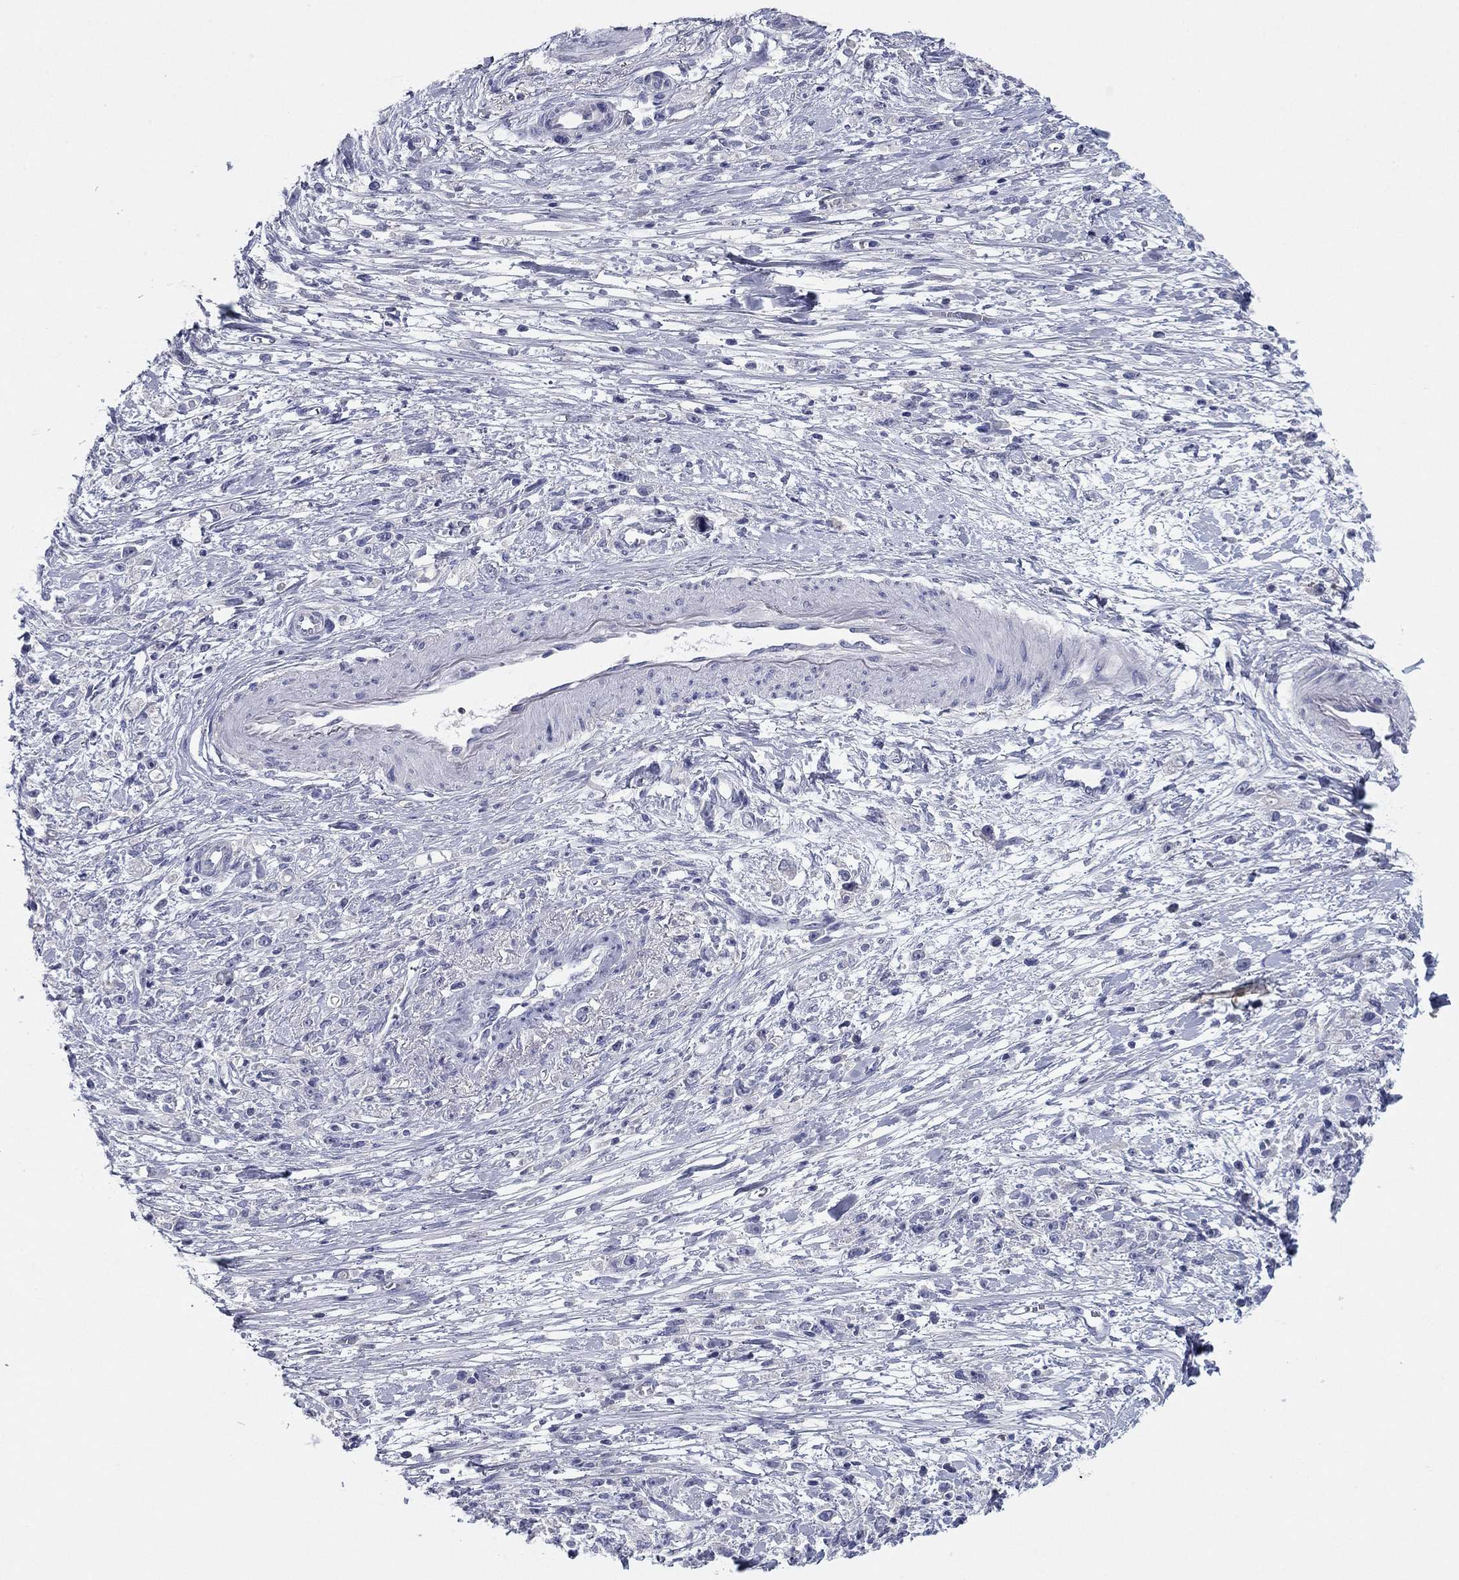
{"staining": {"intensity": "negative", "quantity": "none", "location": "none"}, "tissue": "stomach cancer", "cell_type": "Tumor cells", "image_type": "cancer", "snomed": [{"axis": "morphology", "description": "Adenocarcinoma, NOS"}, {"axis": "topography", "description": "Stomach"}], "caption": "This is a histopathology image of immunohistochemistry (IHC) staining of adenocarcinoma (stomach), which shows no positivity in tumor cells.", "gene": "CNTNAP4", "patient": {"sex": "female", "age": 59}}